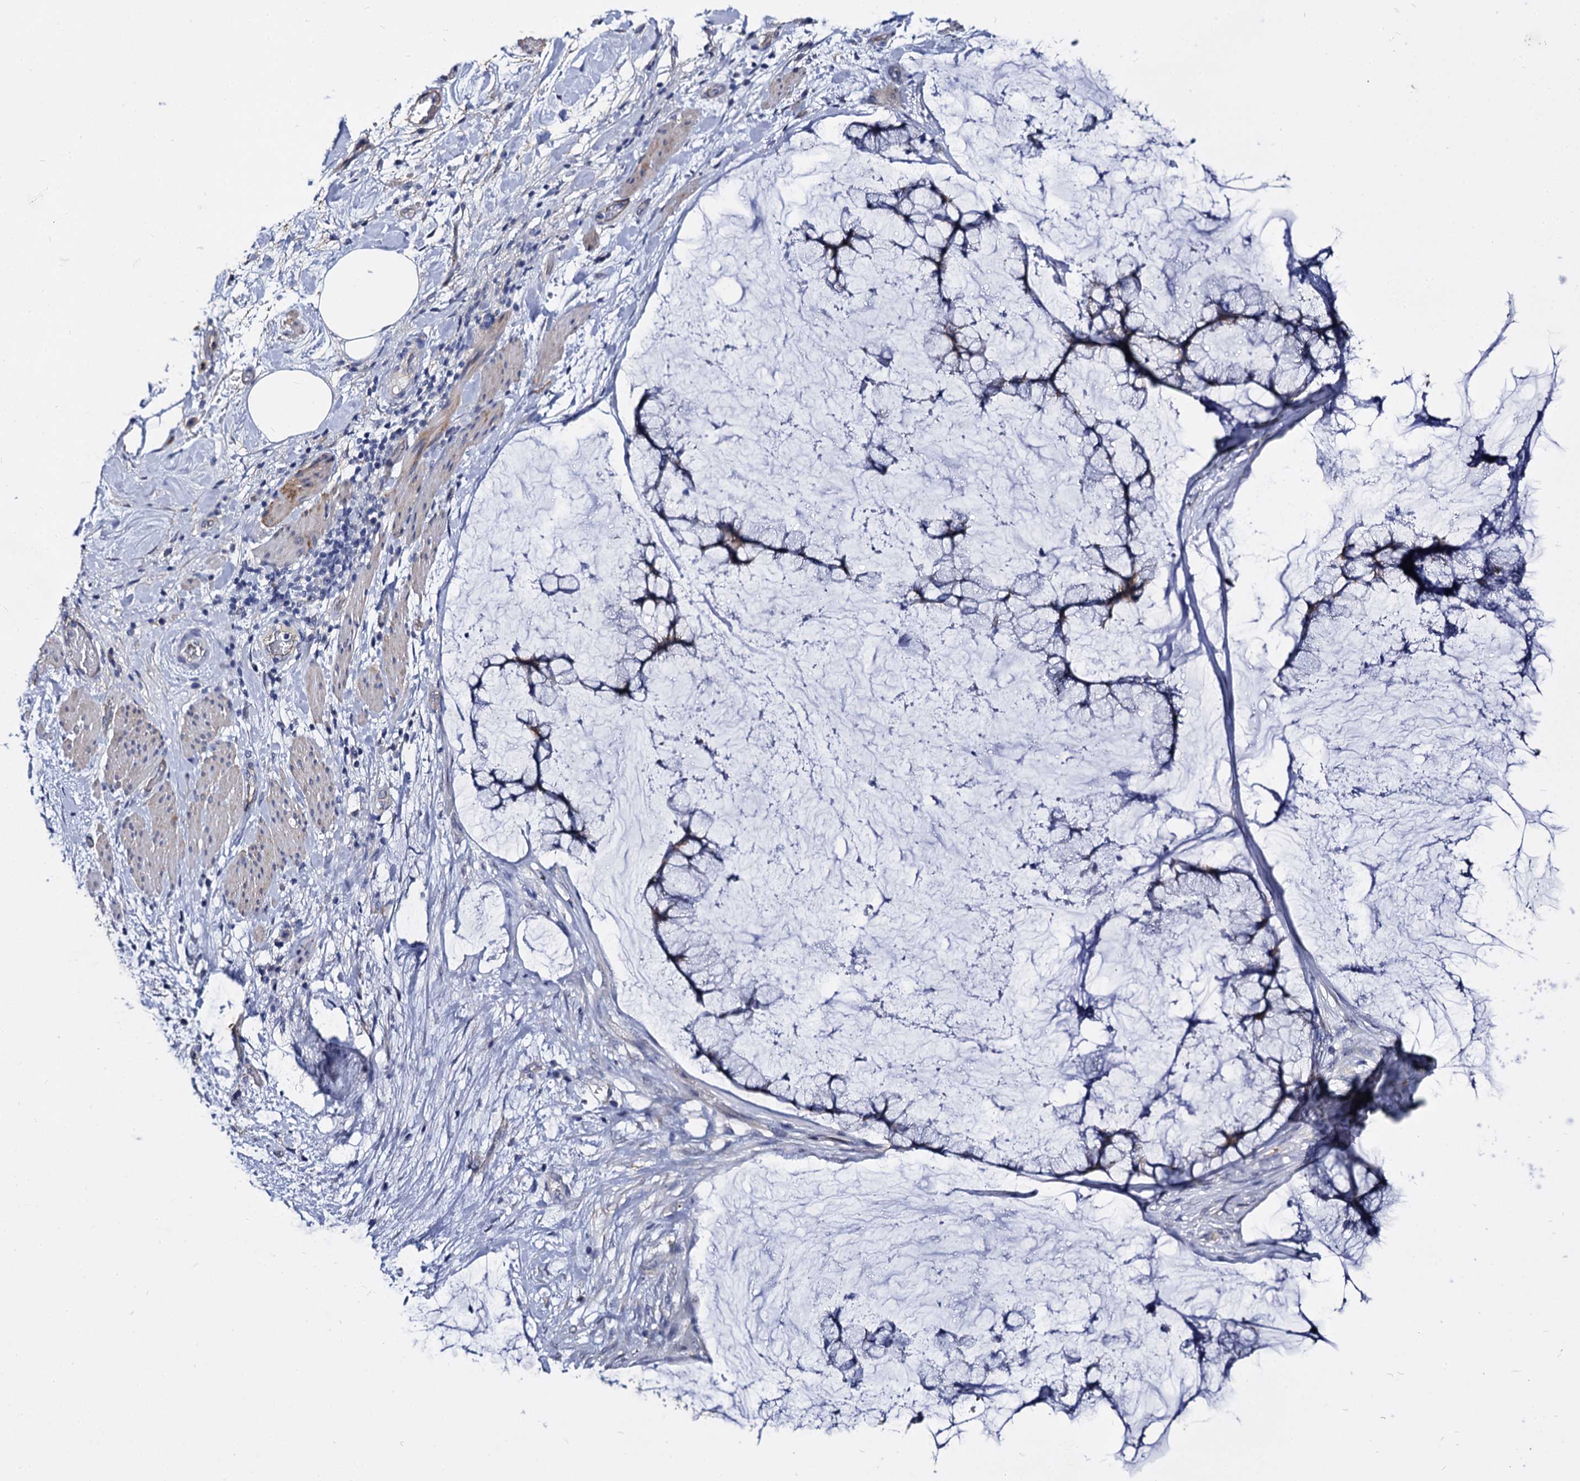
{"staining": {"intensity": "weak", "quantity": "25%-75%", "location": "cytoplasmic/membranous"}, "tissue": "ovarian cancer", "cell_type": "Tumor cells", "image_type": "cancer", "snomed": [{"axis": "morphology", "description": "Cystadenocarcinoma, mucinous, NOS"}, {"axis": "topography", "description": "Ovary"}], "caption": "Immunohistochemical staining of ovarian cancer (mucinous cystadenocarcinoma) reveals weak cytoplasmic/membranous protein expression in approximately 25%-75% of tumor cells. Ihc stains the protein in brown and the nuclei are stained blue.", "gene": "CBFB", "patient": {"sex": "female", "age": 42}}